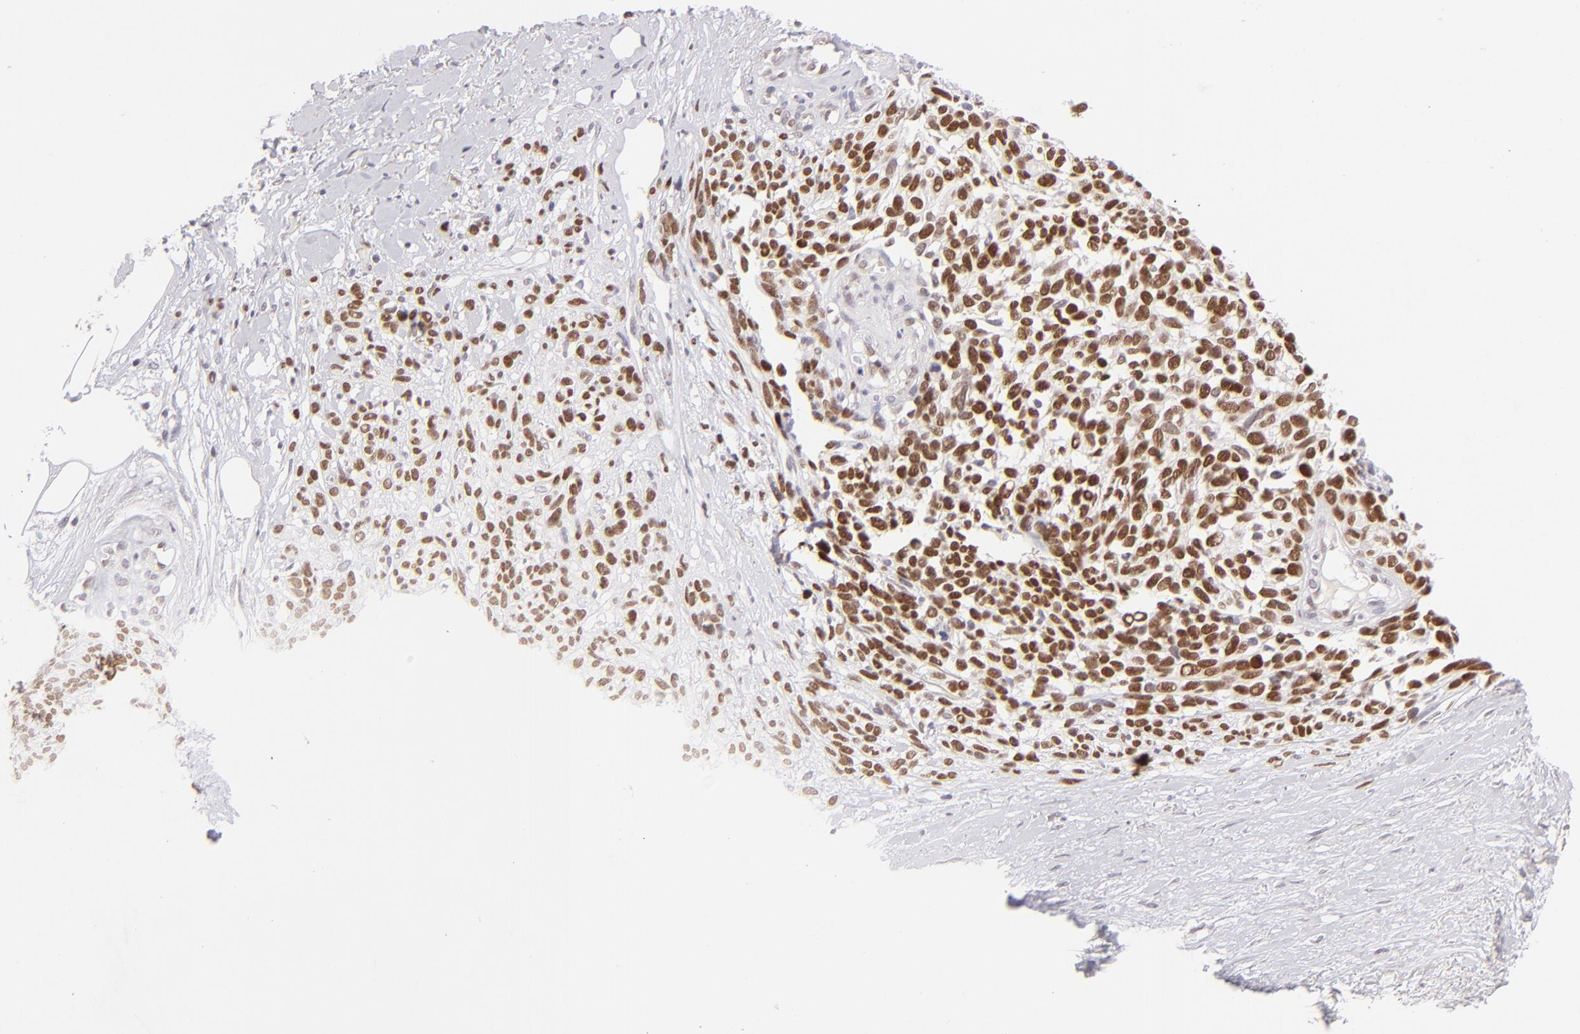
{"staining": {"intensity": "moderate", "quantity": ">75%", "location": "nuclear"}, "tissue": "melanoma", "cell_type": "Tumor cells", "image_type": "cancer", "snomed": [{"axis": "morphology", "description": "Malignant melanoma, NOS"}, {"axis": "topography", "description": "Skin"}], "caption": "About >75% of tumor cells in melanoma exhibit moderate nuclear protein positivity as visualized by brown immunohistochemical staining.", "gene": "POU2F1", "patient": {"sex": "female", "age": 85}}